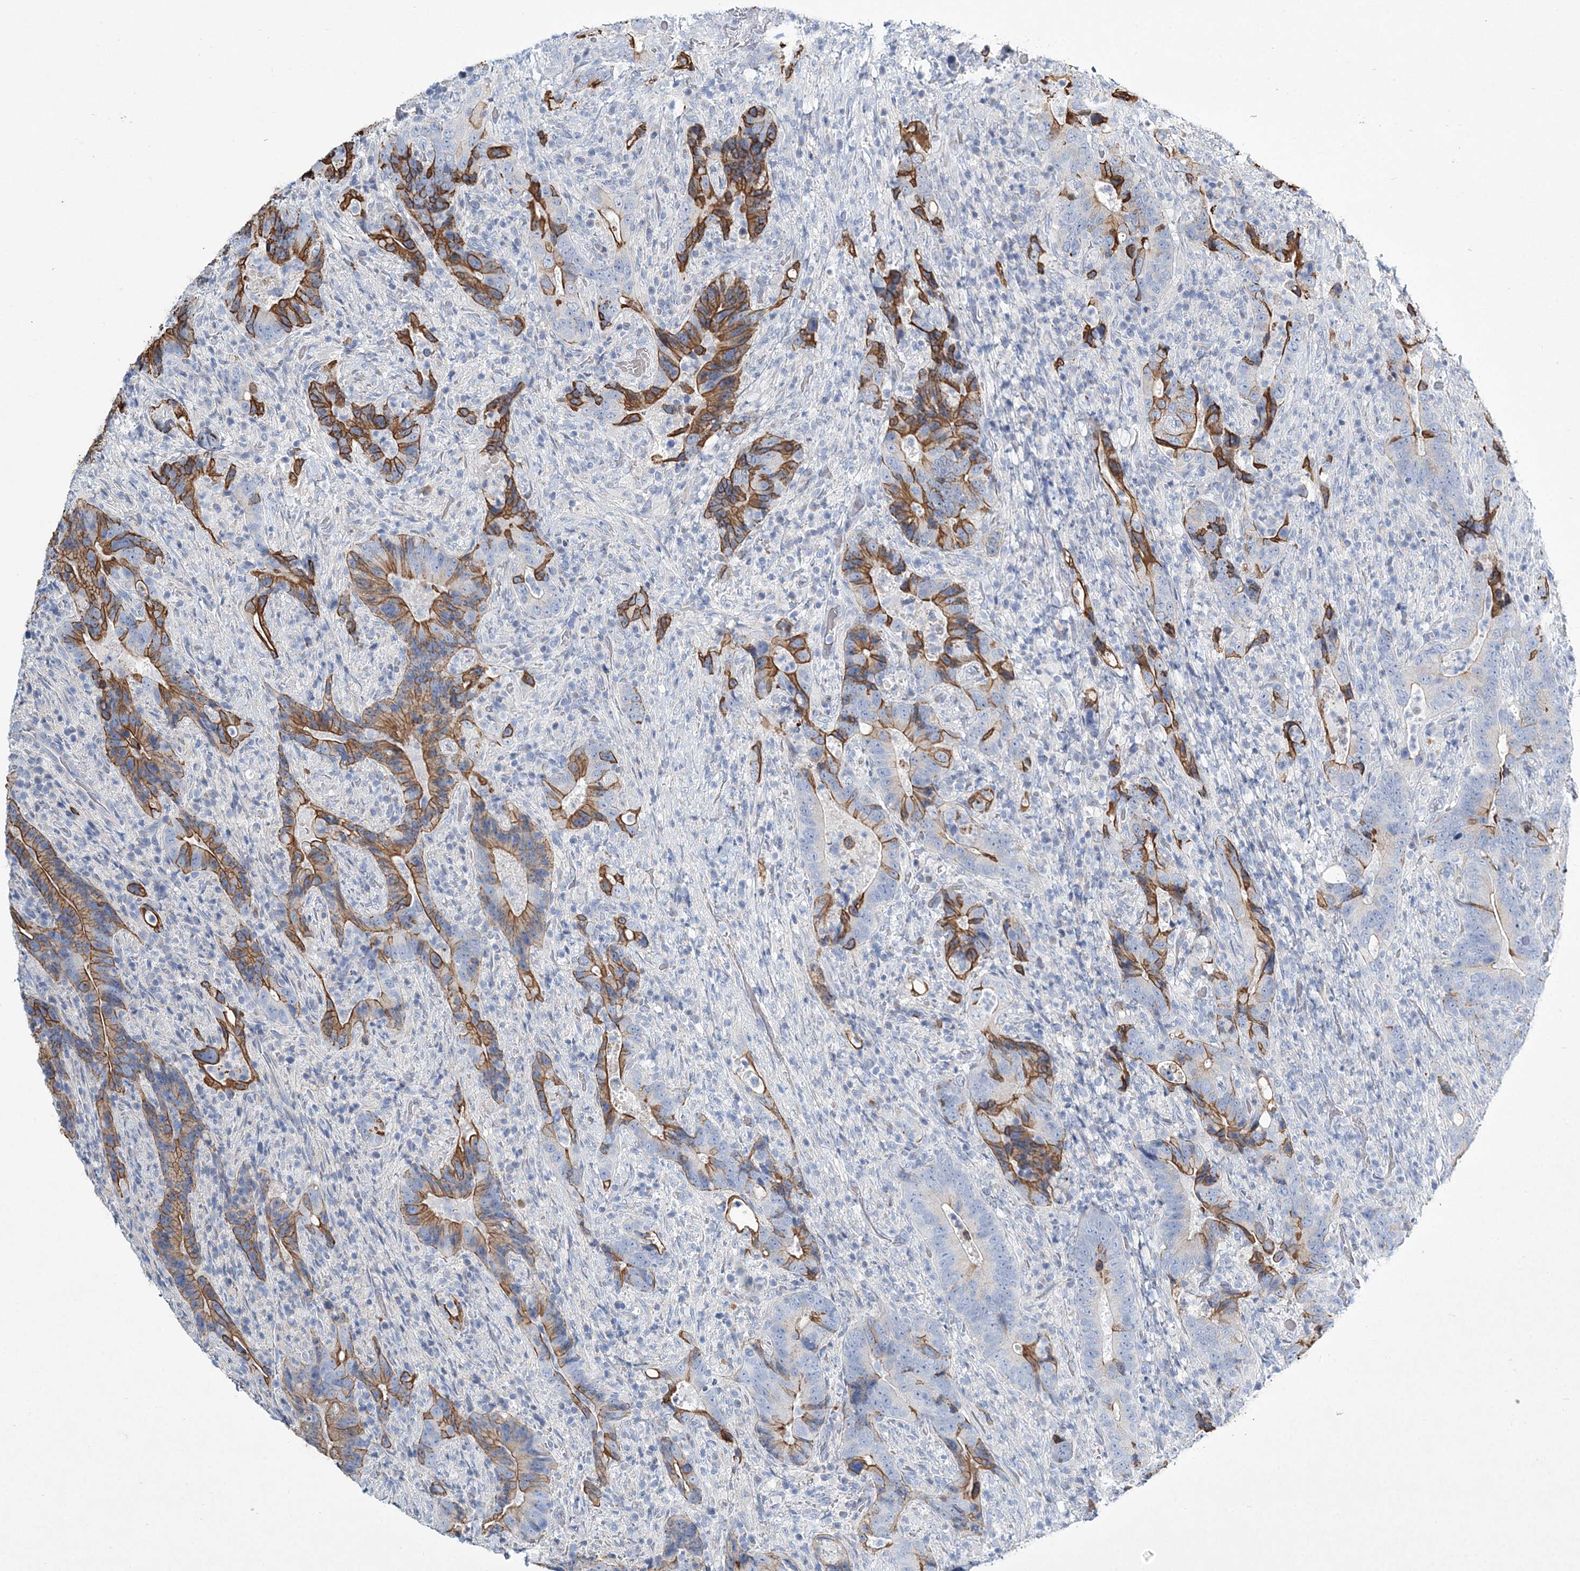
{"staining": {"intensity": "strong", "quantity": "25%-75%", "location": "cytoplasmic/membranous"}, "tissue": "colorectal cancer", "cell_type": "Tumor cells", "image_type": "cancer", "snomed": [{"axis": "morphology", "description": "Adenocarcinoma, NOS"}, {"axis": "topography", "description": "Colon"}], "caption": "Colorectal adenocarcinoma tissue reveals strong cytoplasmic/membranous positivity in approximately 25%-75% of tumor cells, visualized by immunohistochemistry.", "gene": "ADGRL1", "patient": {"sex": "female", "age": 75}}